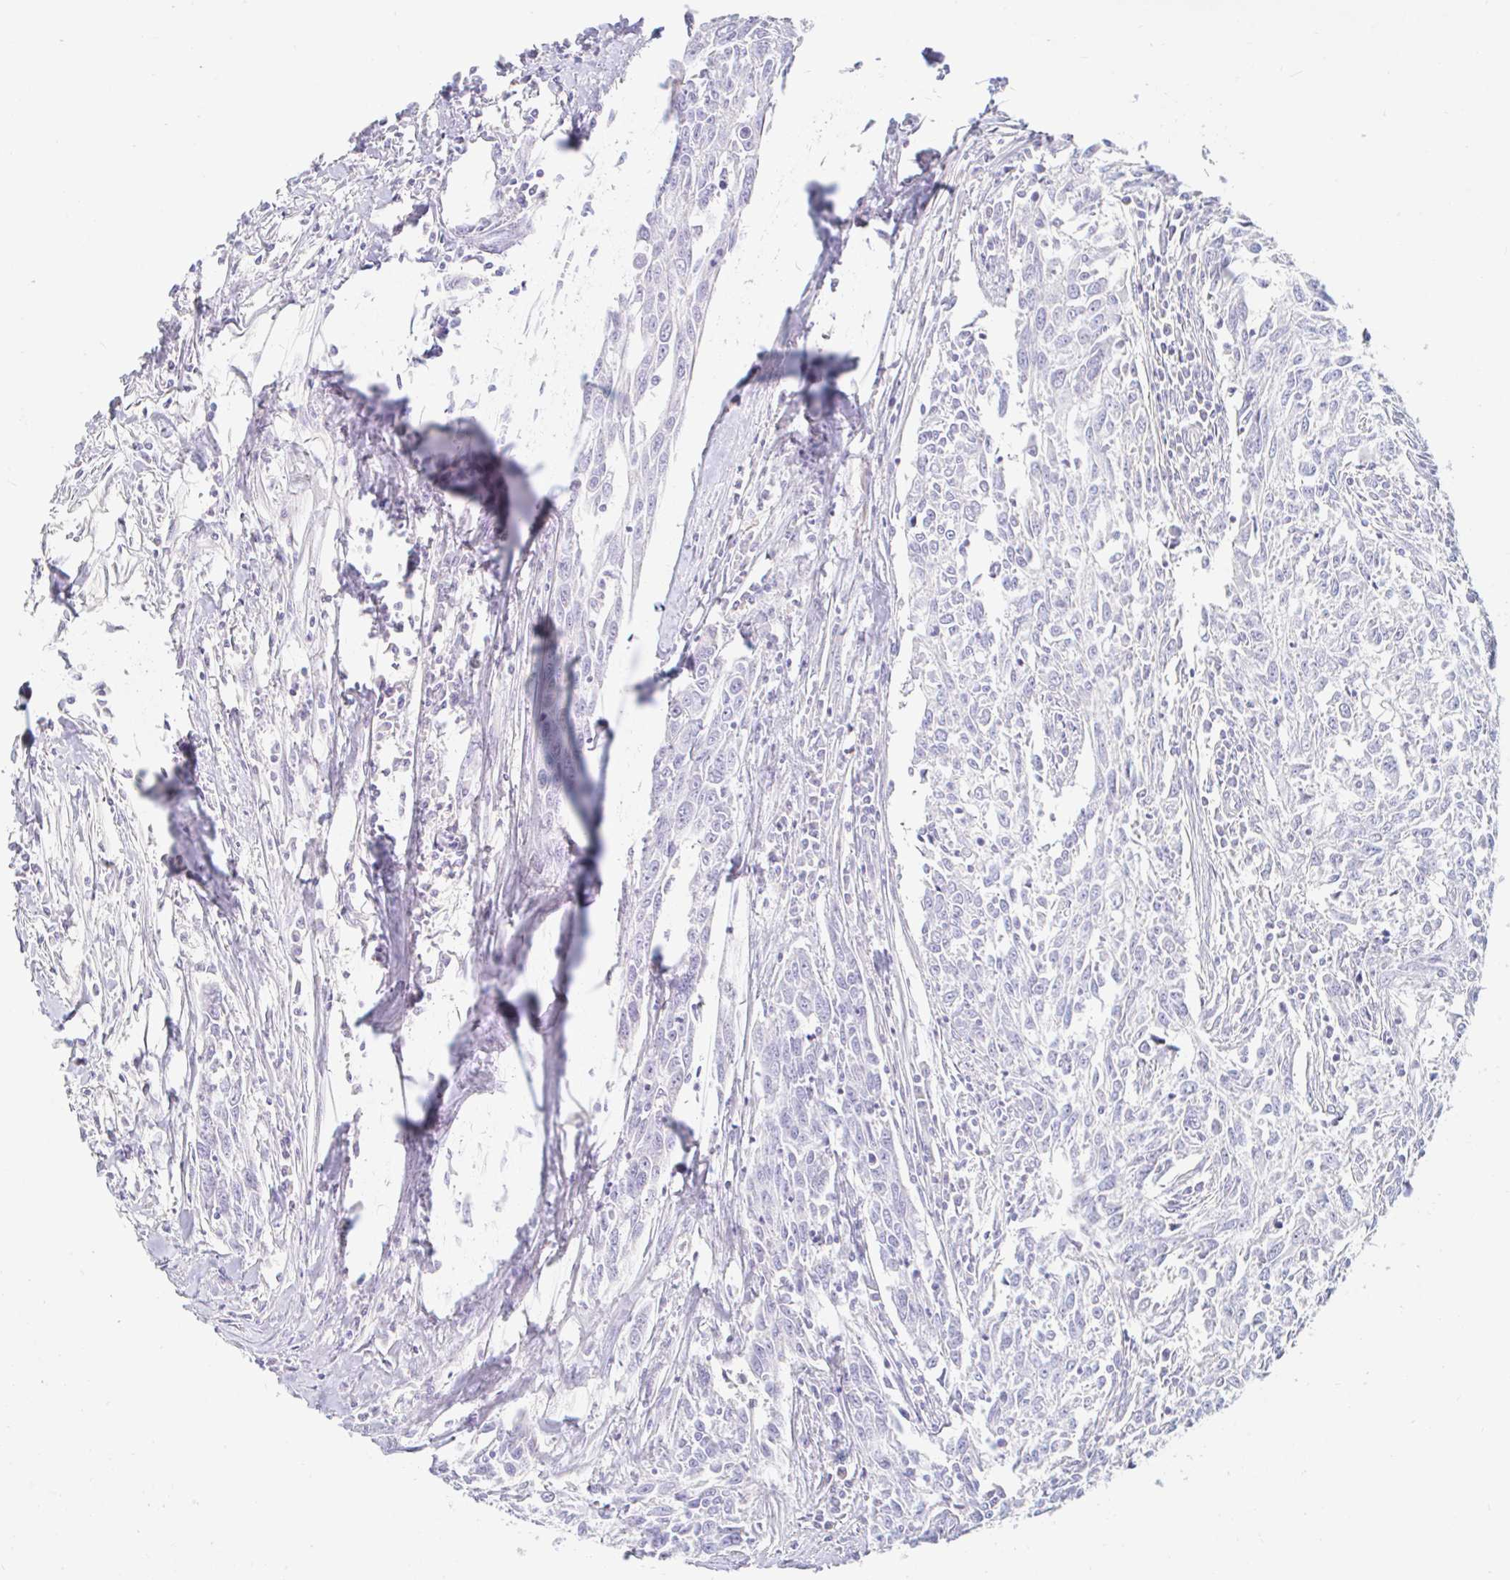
{"staining": {"intensity": "negative", "quantity": "none", "location": "none"}, "tissue": "breast cancer", "cell_type": "Tumor cells", "image_type": "cancer", "snomed": [{"axis": "morphology", "description": "Duct carcinoma"}, {"axis": "topography", "description": "Breast"}], "caption": "Immunohistochemical staining of human breast cancer (invasive ductal carcinoma) demonstrates no significant positivity in tumor cells.", "gene": "TEX44", "patient": {"sex": "female", "age": 50}}